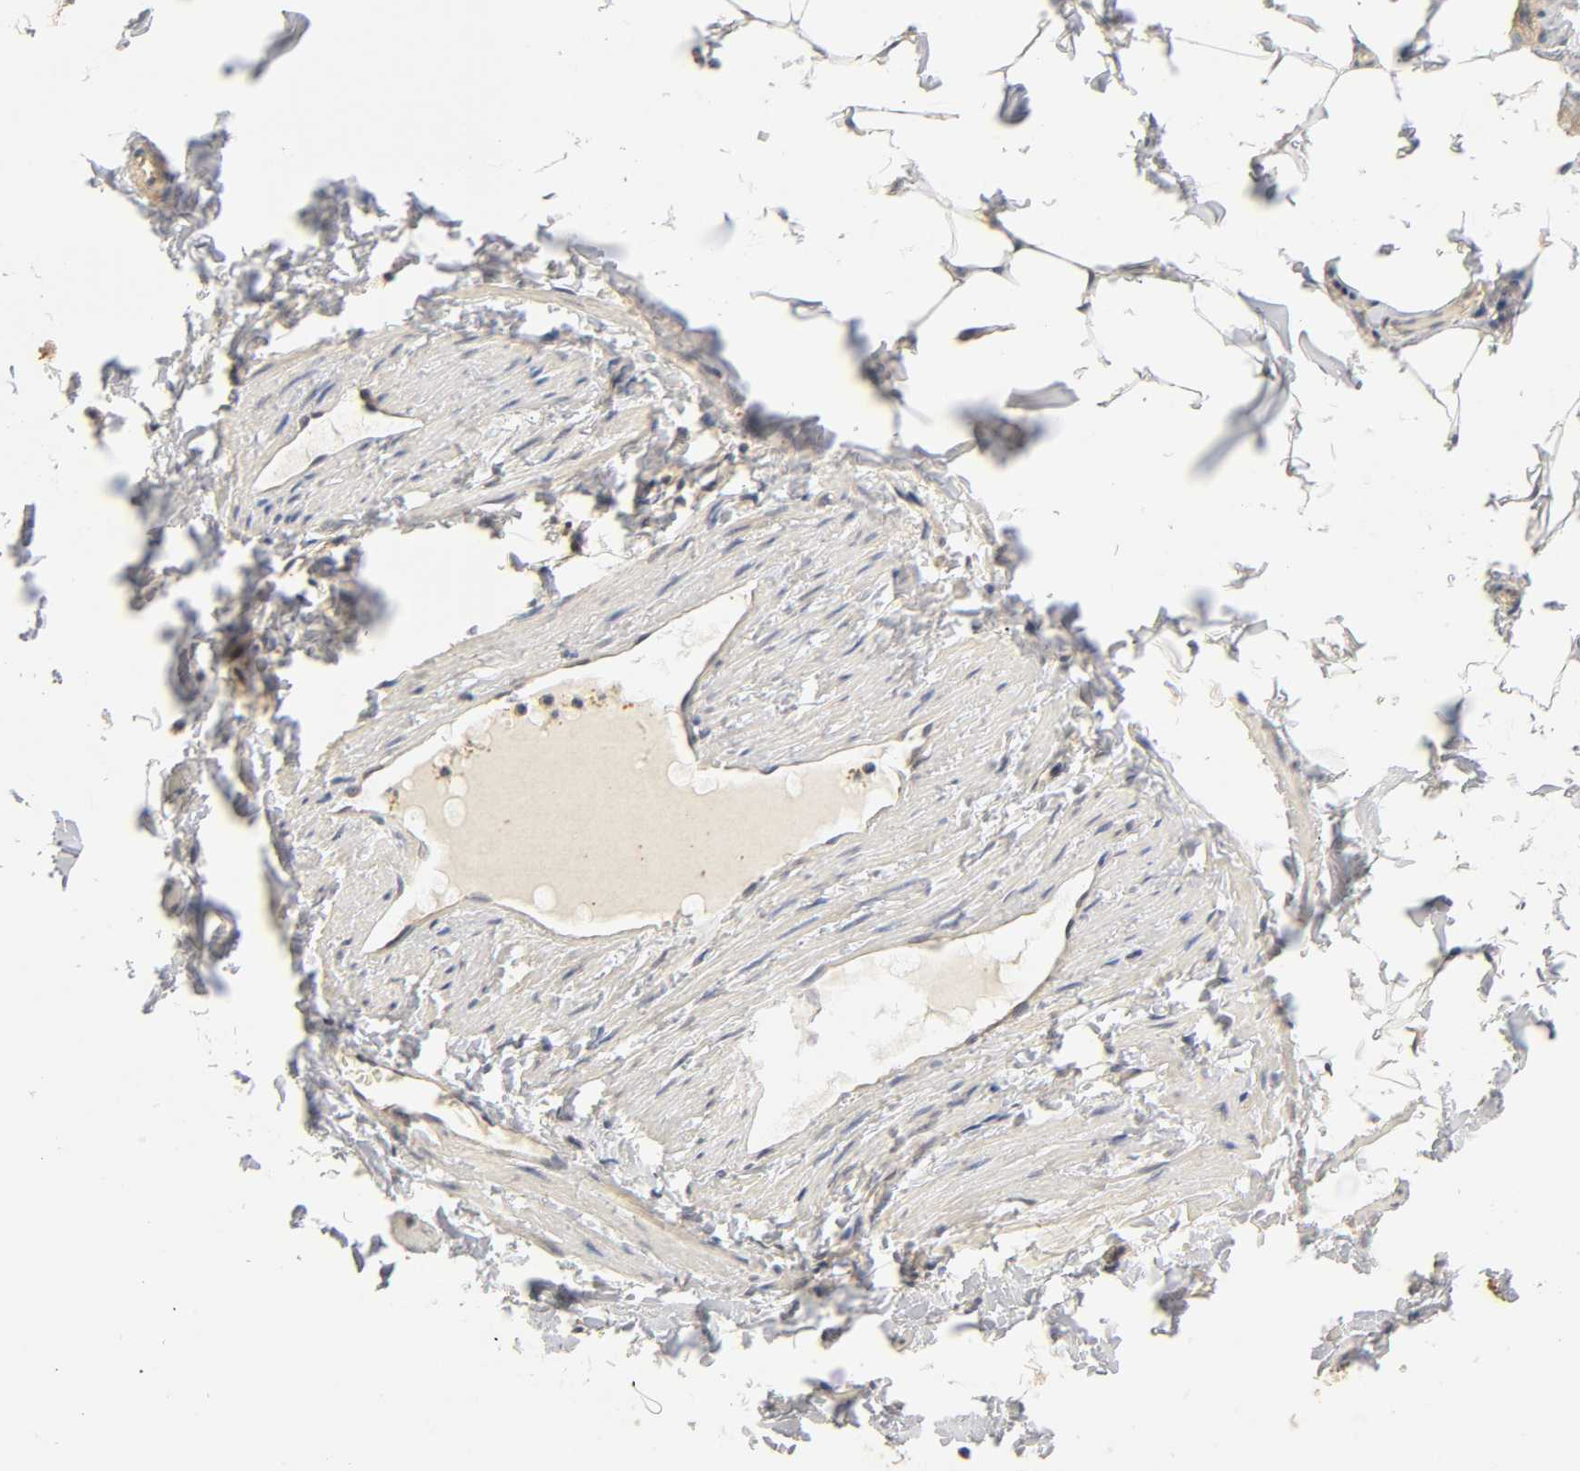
{"staining": {"intensity": "moderate", "quantity": ">75%", "location": "cytoplasmic/membranous"}, "tissue": "adipose tissue", "cell_type": "Adipocytes", "image_type": "normal", "snomed": [{"axis": "morphology", "description": "Normal tissue, NOS"}, {"axis": "topography", "description": "Vascular tissue"}], "caption": "Adipocytes show medium levels of moderate cytoplasmic/membranous staining in about >75% of cells in benign human adipose tissue.", "gene": "PDE5A", "patient": {"sex": "male", "age": 41}}